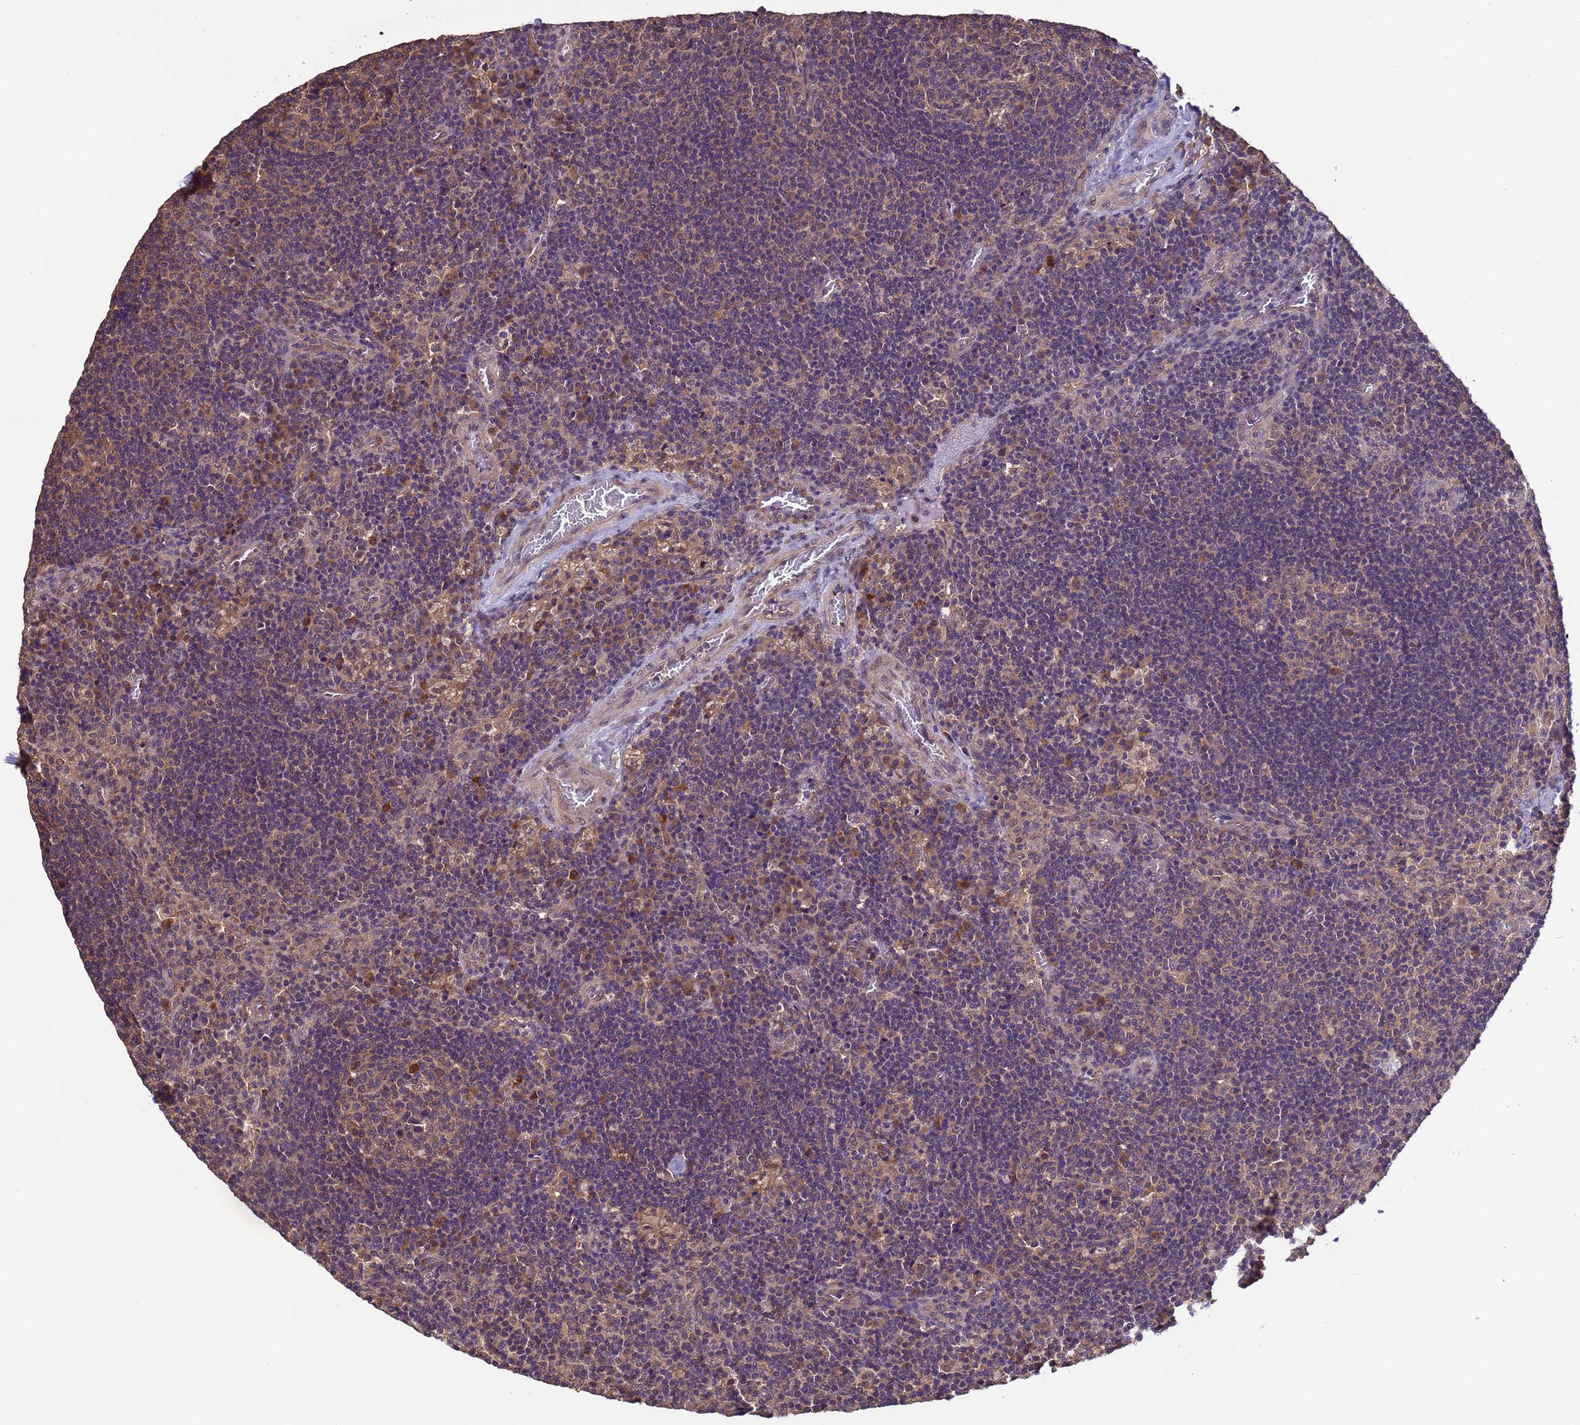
{"staining": {"intensity": "weak", "quantity": ">75%", "location": "cytoplasmic/membranous"}, "tissue": "lymph node", "cell_type": "Germinal center cells", "image_type": "normal", "snomed": [{"axis": "morphology", "description": "Normal tissue, NOS"}, {"axis": "topography", "description": "Lymph node"}], "caption": "Germinal center cells reveal low levels of weak cytoplasmic/membranous staining in about >75% of cells in unremarkable lymph node.", "gene": "ZFP69B", "patient": {"sex": "male", "age": 58}}